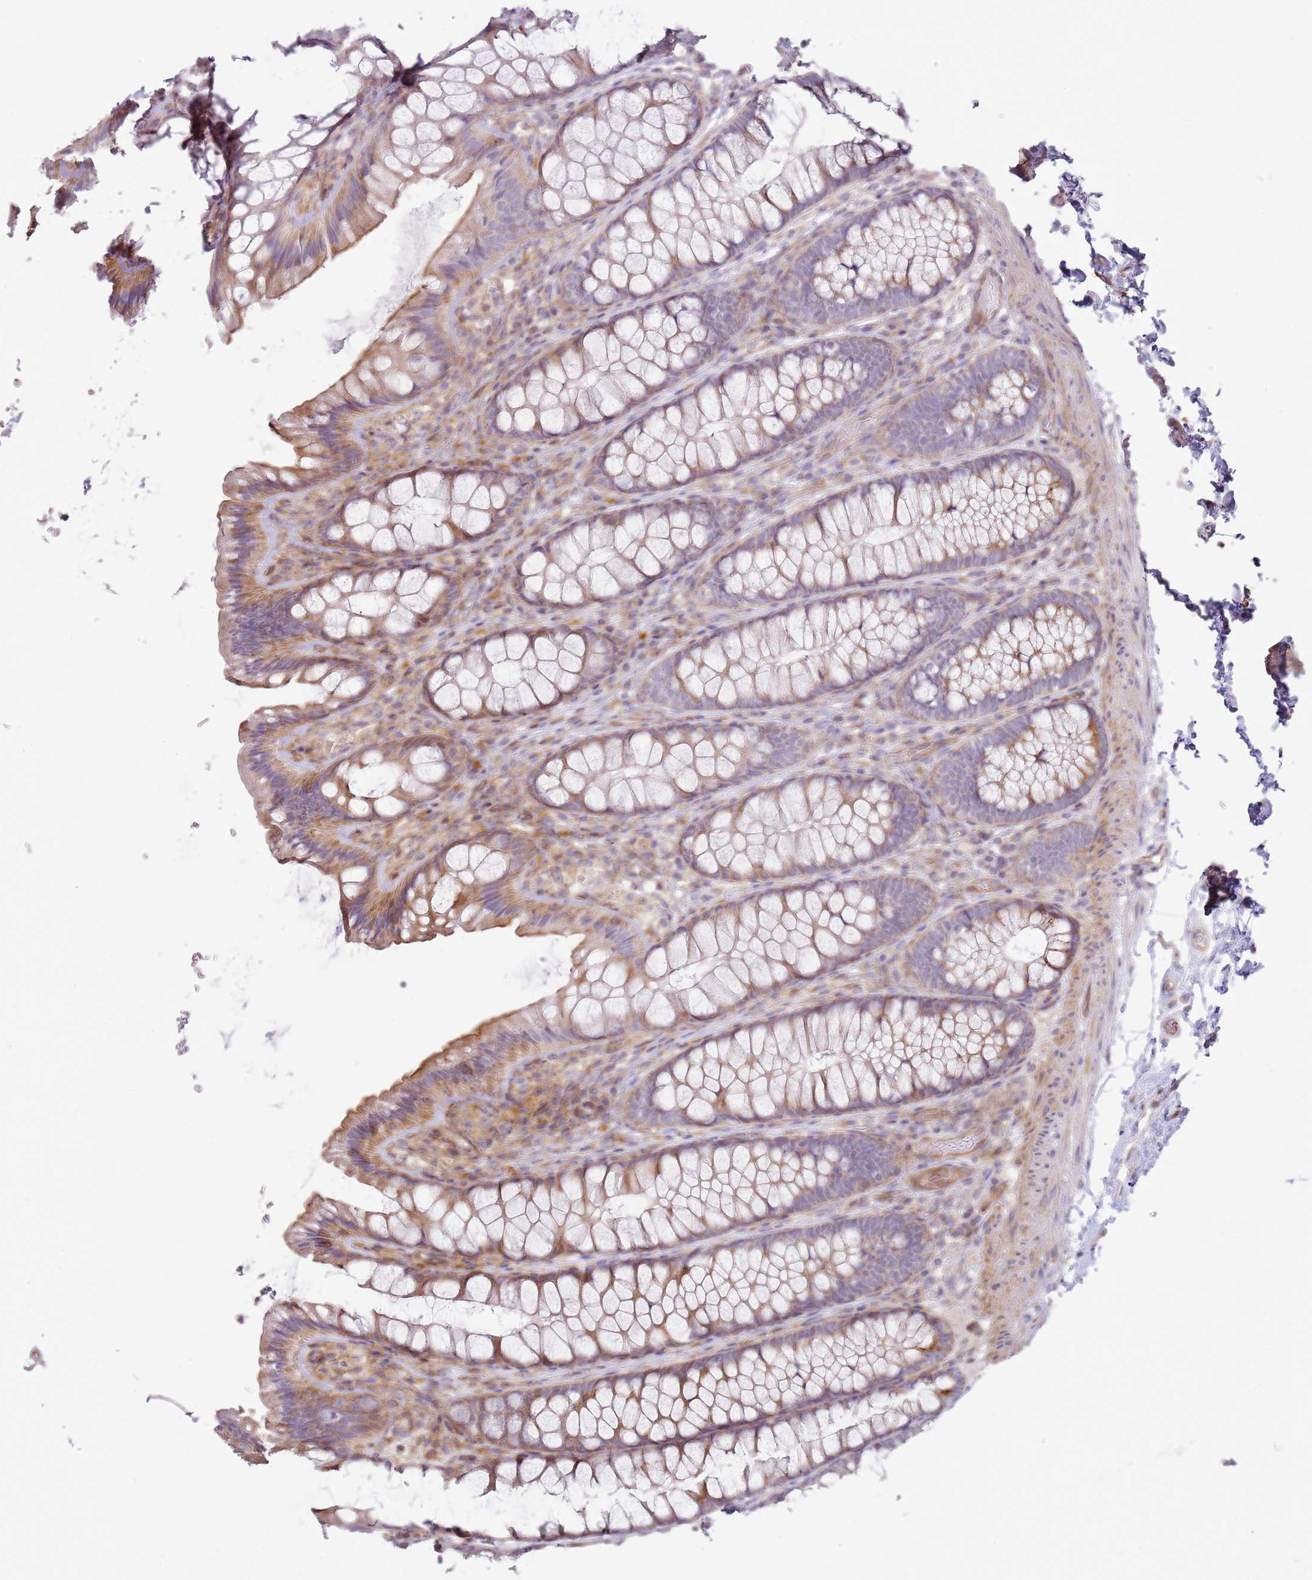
{"staining": {"intensity": "weak", "quantity": "<25%", "location": "cytoplasmic/membranous"}, "tissue": "colon", "cell_type": "Endothelial cells", "image_type": "normal", "snomed": [{"axis": "morphology", "description": "Normal tissue, NOS"}, {"axis": "topography", "description": "Colon"}], "caption": "DAB immunohistochemical staining of unremarkable colon reveals no significant staining in endothelial cells.", "gene": "GRAP", "patient": {"sex": "male", "age": 46}}